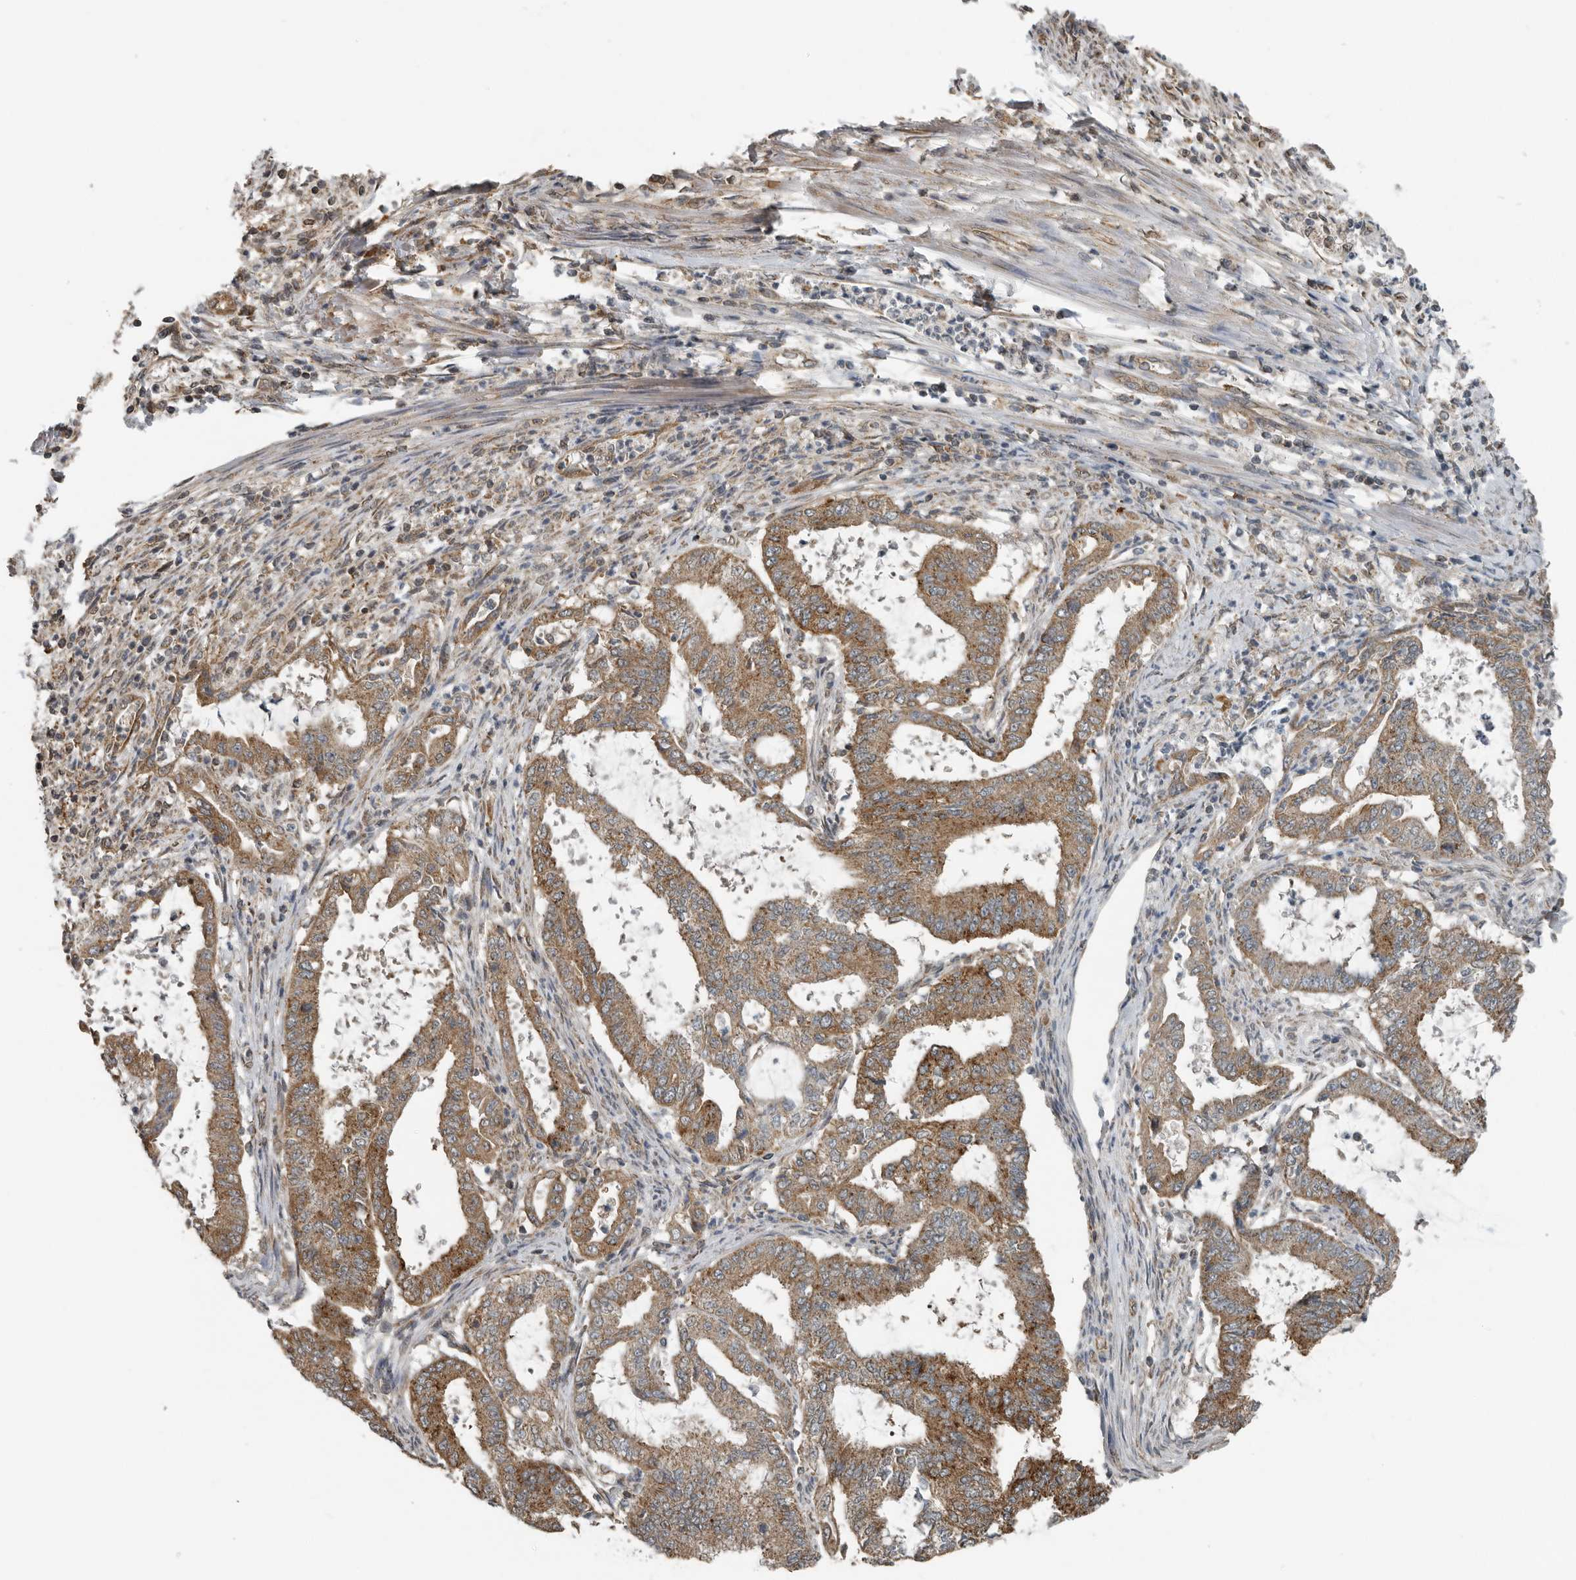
{"staining": {"intensity": "moderate", "quantity": ">75%", "location": "cytoplasmic/membranous"}, "tissue": "endometrial cancer", "cell_type": "Tumor cells", "image_type": "cancer", "snomed": [{"axis": "morphology", "description": "Adenocarcinoma, NOS"}, {"axis": "topography", "description": "Endometrium"}], "caption": "About >75% of tumor cells in human endometrial cancer display moderate cytoplasmic/membranous protein positivity as visualized by brown immunohistochemical staining.", "gene": "AFAP1", "patient": {"sex": "female", "age": 51}}